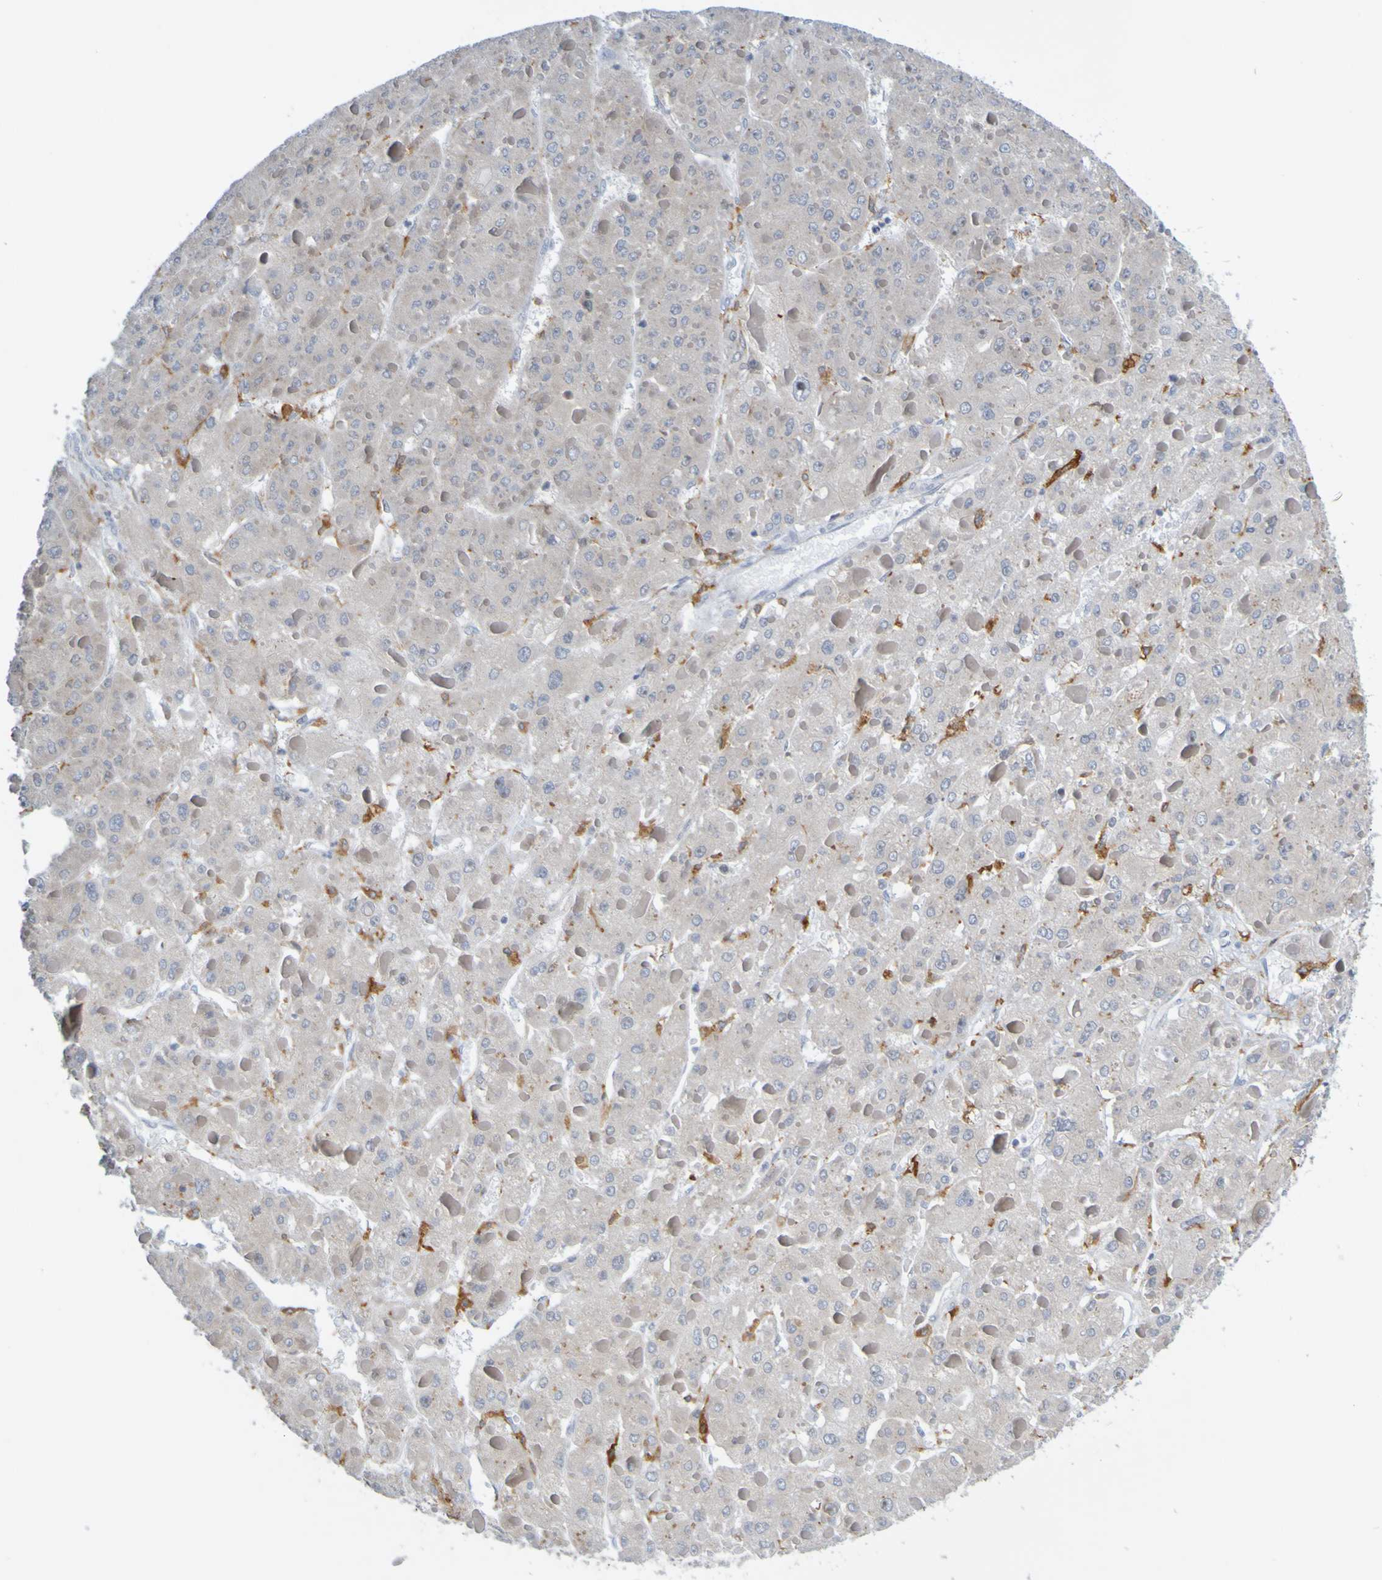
{"staining": {"intensity": "weak", "quantity": "<25%", "location": "cytoplasmic/membranous"}, "tissue": "liver cancer", "cell_type": "Tumor cells", "image_type": "cancer", "snomed": [{"axis": "morphology", "description": "Carcinoma, Hepatocellular, NOS"}, {"axis": "topography", "description": "Liver"}], "caption": "This is an immunohistochemistry (IHC) photomicrograph of human liver hepatocellular carcinoma. There is no positivity in tumor cells.", "gene": "LILRB5", "patient": {"sex": "female", "age": 73}}